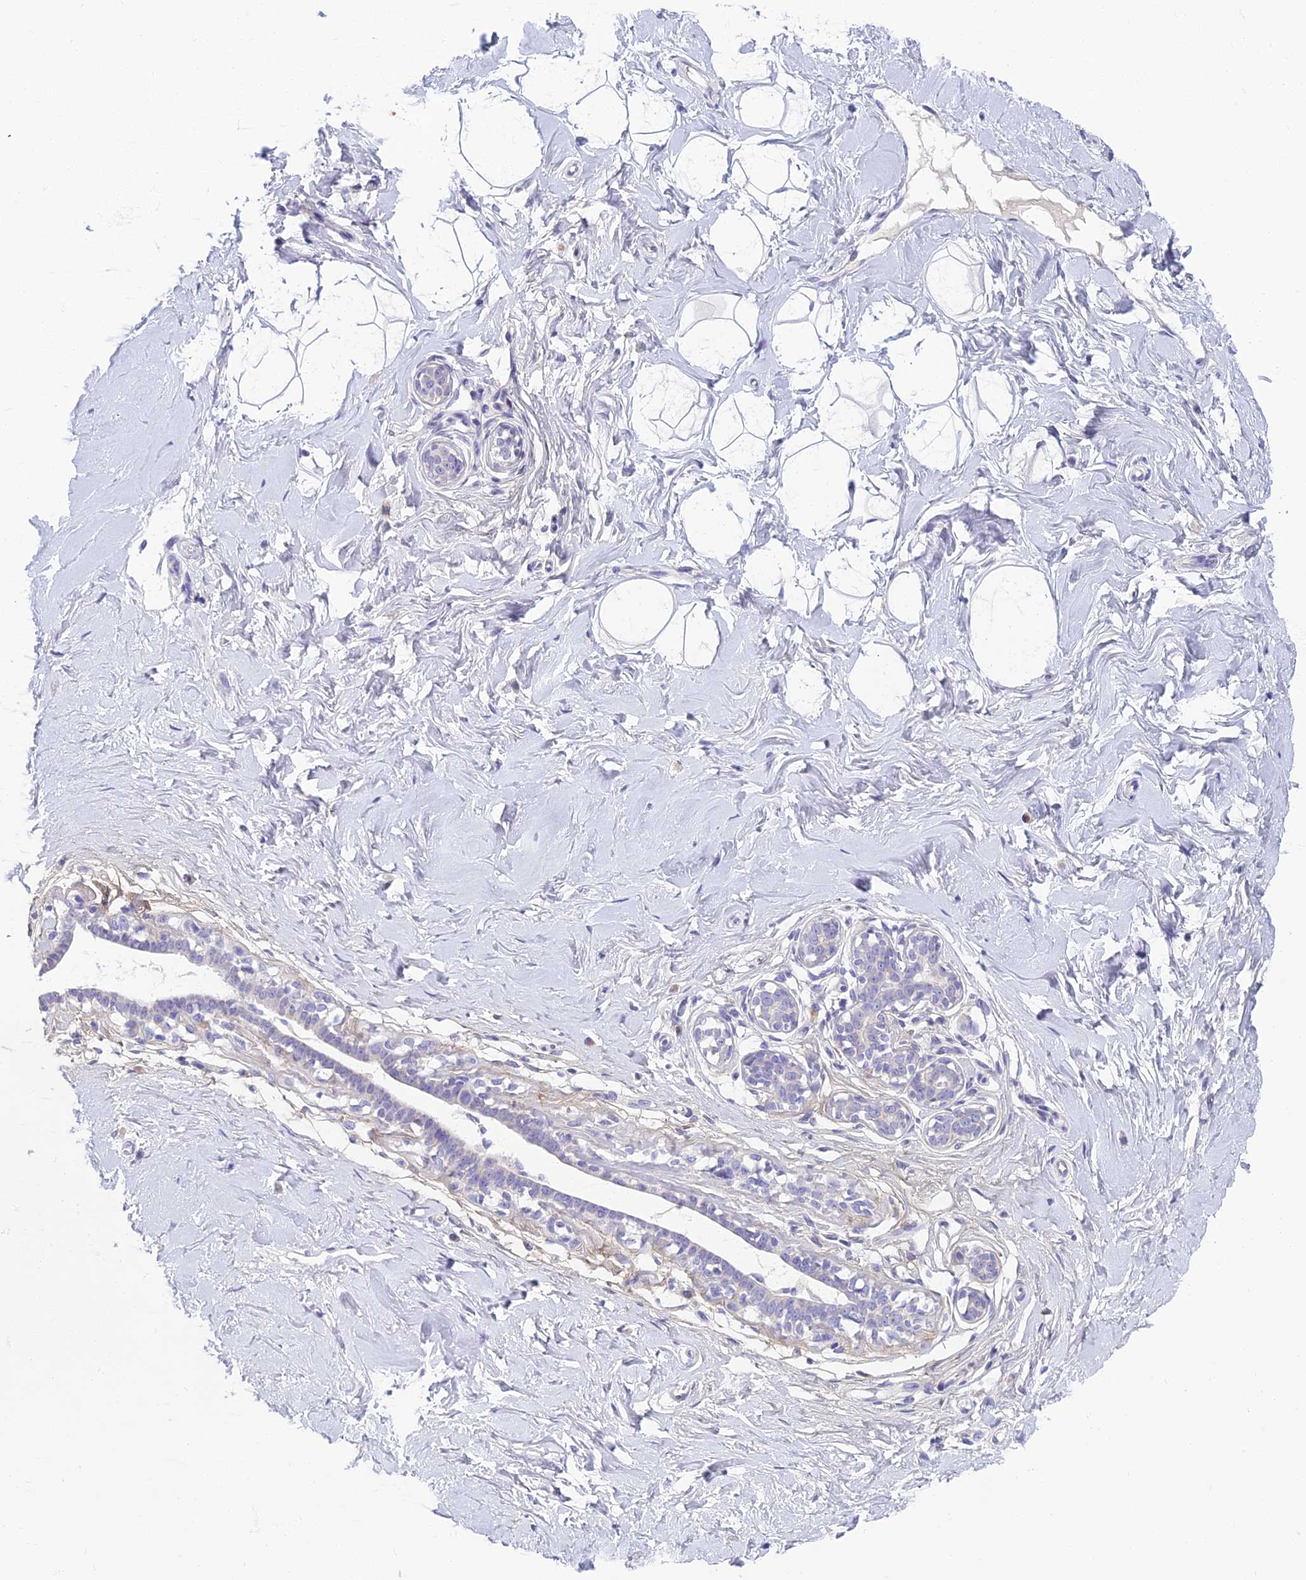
{"staining": {"intensity": "negative", "quantity": "none", "location": "none"}, "tissue": "breast", "cell_type": "Adipocytes", "image_type": "normal", "snomed": [{"axis": "morphology", "description": "Normal tissue, NOS"}, {"axis": "morphology", "description": "Adenoma, NOS"}, {"axis": "topography", "description": "Breast"}], "caption": "The micrograph displays no staining of adipocytes in unremarkable breast.", "gene": "SLC25A41", "patient": {"sex": "female", "age": 23}}